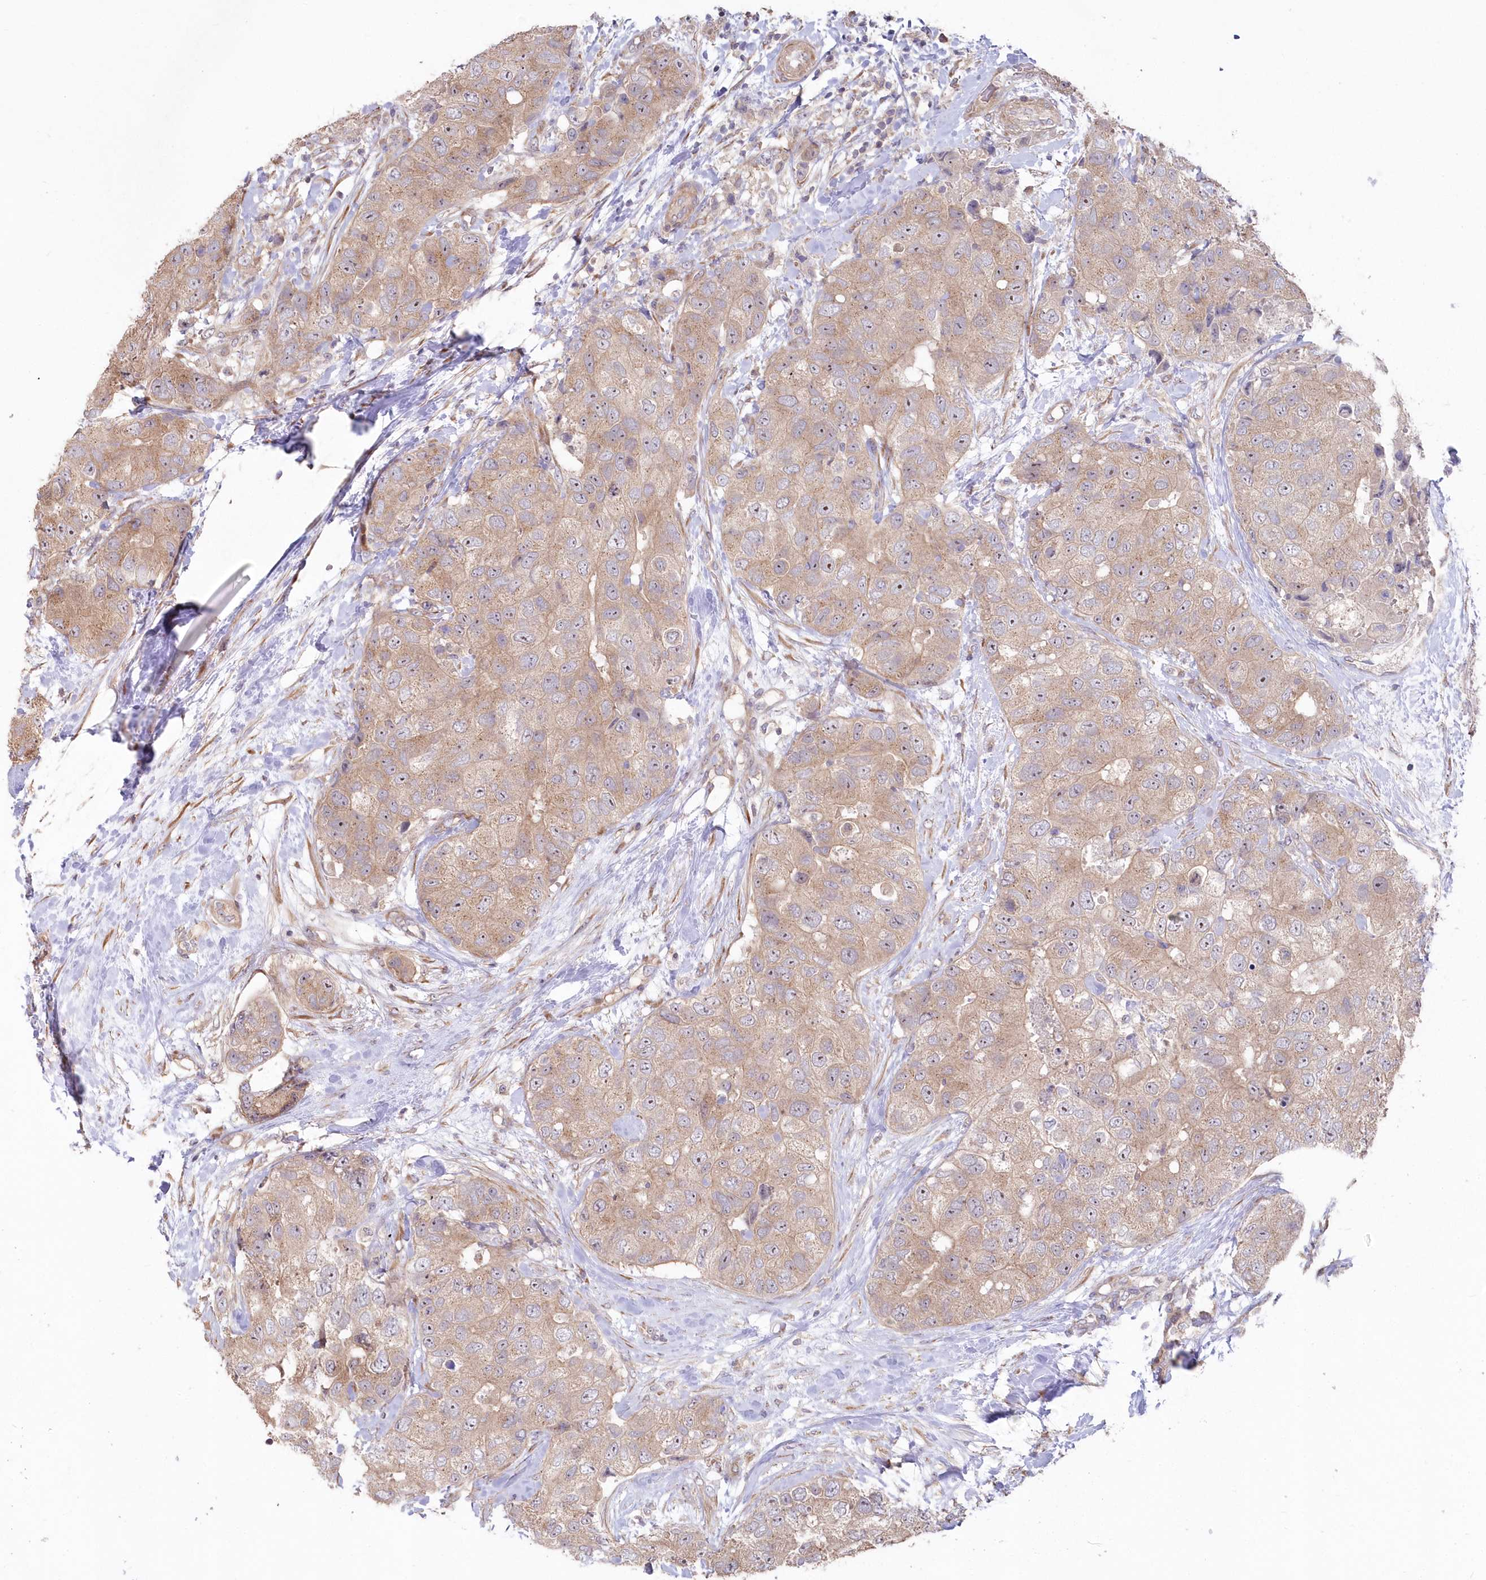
{"staining": {"intensity": "weak", "quantity": ">75%", "location": "cytoplasmic/membranous,nuclear"}, "tissue": "breast cancer", "cell_type": "Tumor cells", "image_type": "cancer", "snomed": [{"axis": "morphology", "description": "Duct carcinoma"}, {"axis": "topography", "description": "Breast"}], "caption": "An IHC photomicrograph of neoplastic tissue is shown. Protein staining in brown shows weak cytoplasmic/membranous and nuclear positivity in breast cancer (intraductal carcinoma) within tumor cells.", "gene": "TBCA", "patient": {"sex": "female", "age": 62}}